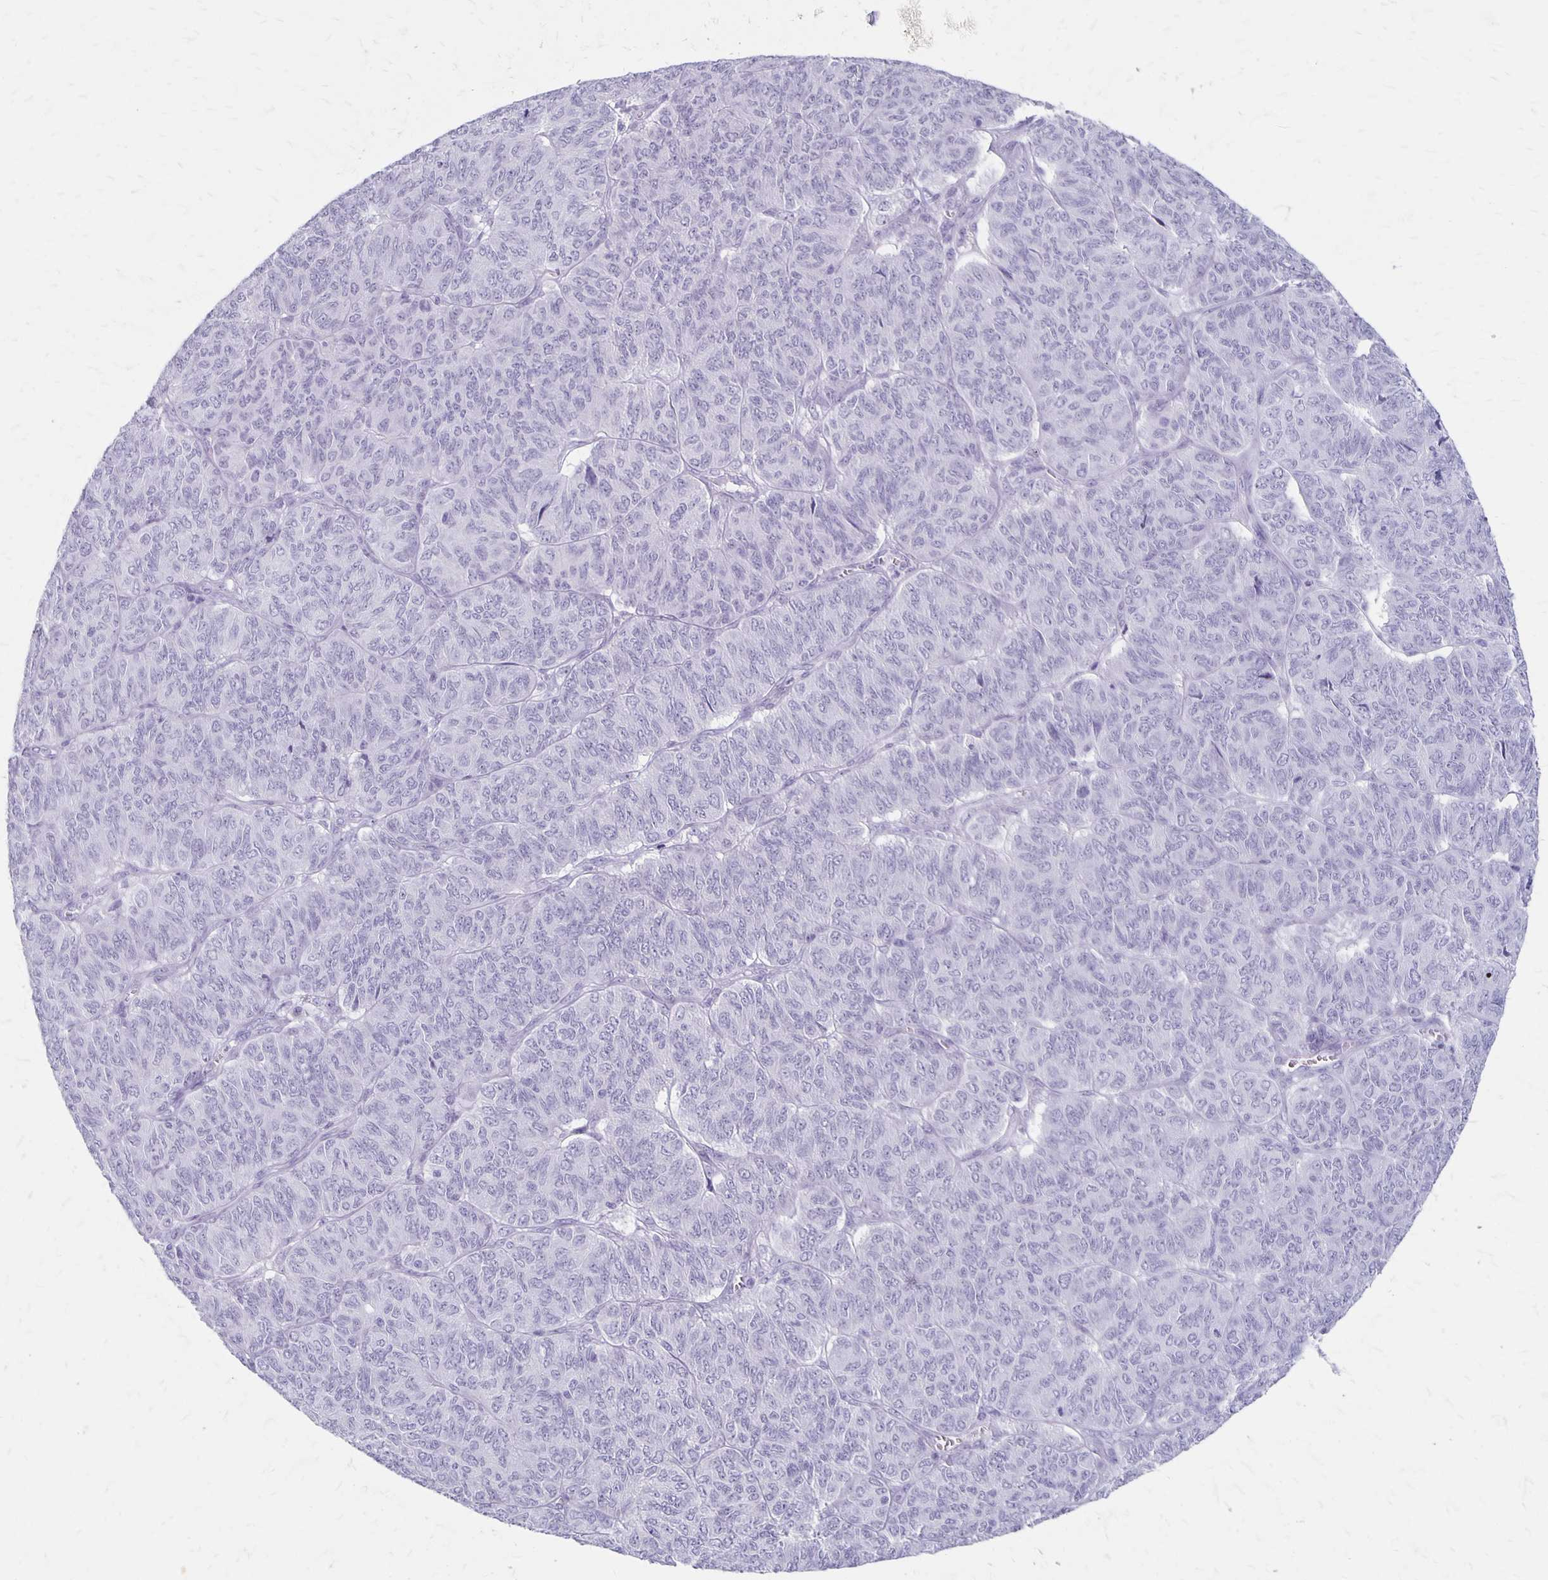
{"staining": {"intensity": "negative", "quantity": "none", "location": "none"}, "tissue": "ovarian cancer", "cell_type": "Tumor cells", "image_type": "cancer", "snomed": [{"axis": "morphology", "description": "Carcinoma, endometroid"}, {"axis": "topography", "description": "Ovary"}], "caption": "High power microscopy histopathology image of an immunohistochemistry (IHC) image of ovarian endometroid carcinoma, revealing no significant staining in tumor cells. (DAB immunohistochemistry, high magnification).", "gene": "MAGEC2", "patient": {"sex": "female", "age": 80}}